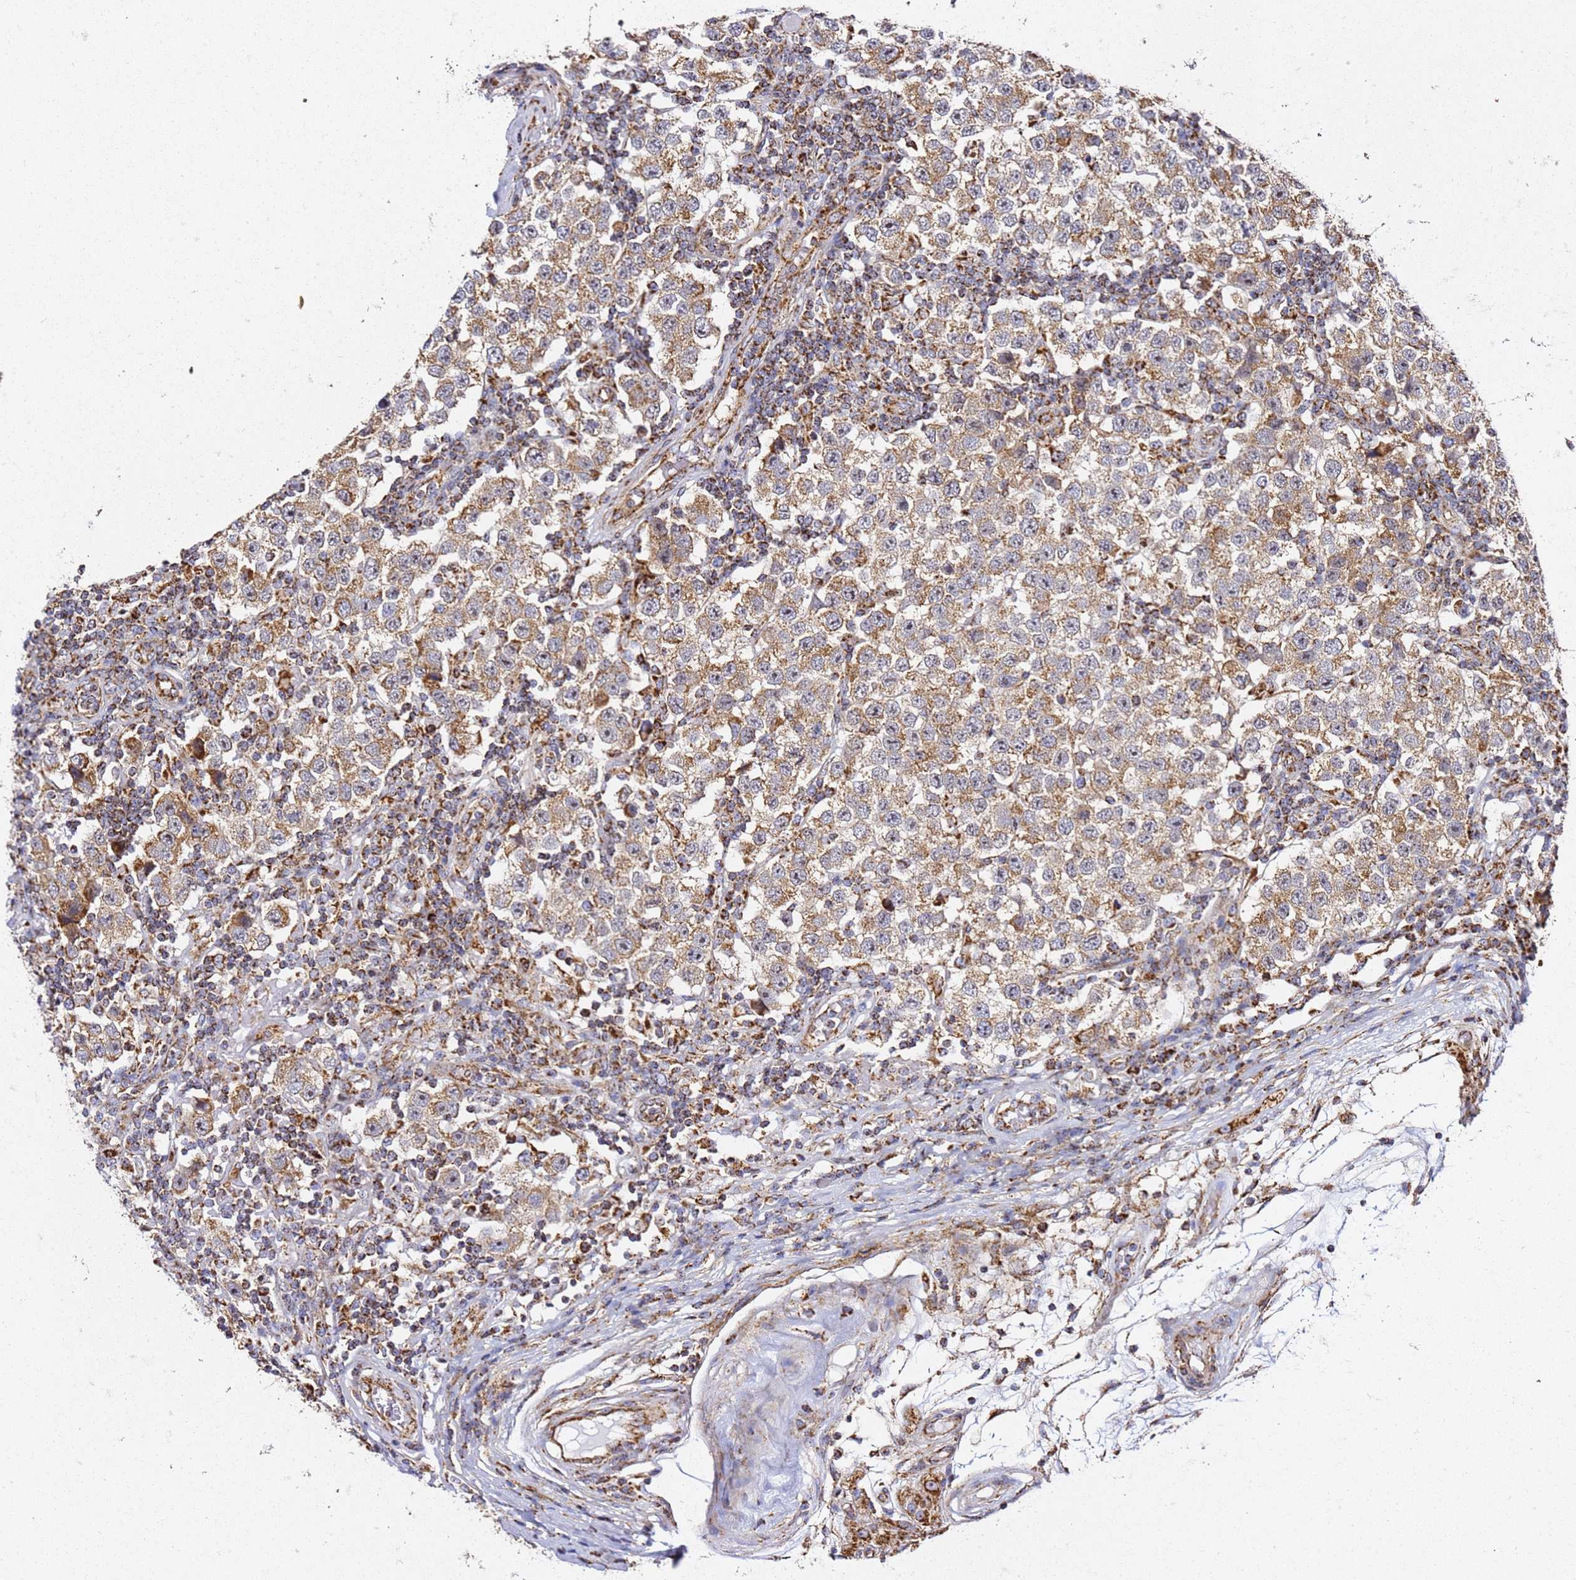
{"staining": {"intensity": "moderate", "quantity": ">75%", "location": "cytoplasmic/membranous"}, "tissue": "testis cancer", "cell_type": "Tumor cells", "image_type": "cancer", "snomed": [{"axis": "morphology", "description": "Seminoma, NOS"}, {"axis": "topography", "description": "Testis"}], "caption": "Human testis seminoma stained for a protein (brown) shows moderate cytoplasmic/membranous positive staining in about >75% of tumor cells.", "gene": "NDUFA3", "patient": {"sex": "male", "age": 34}}